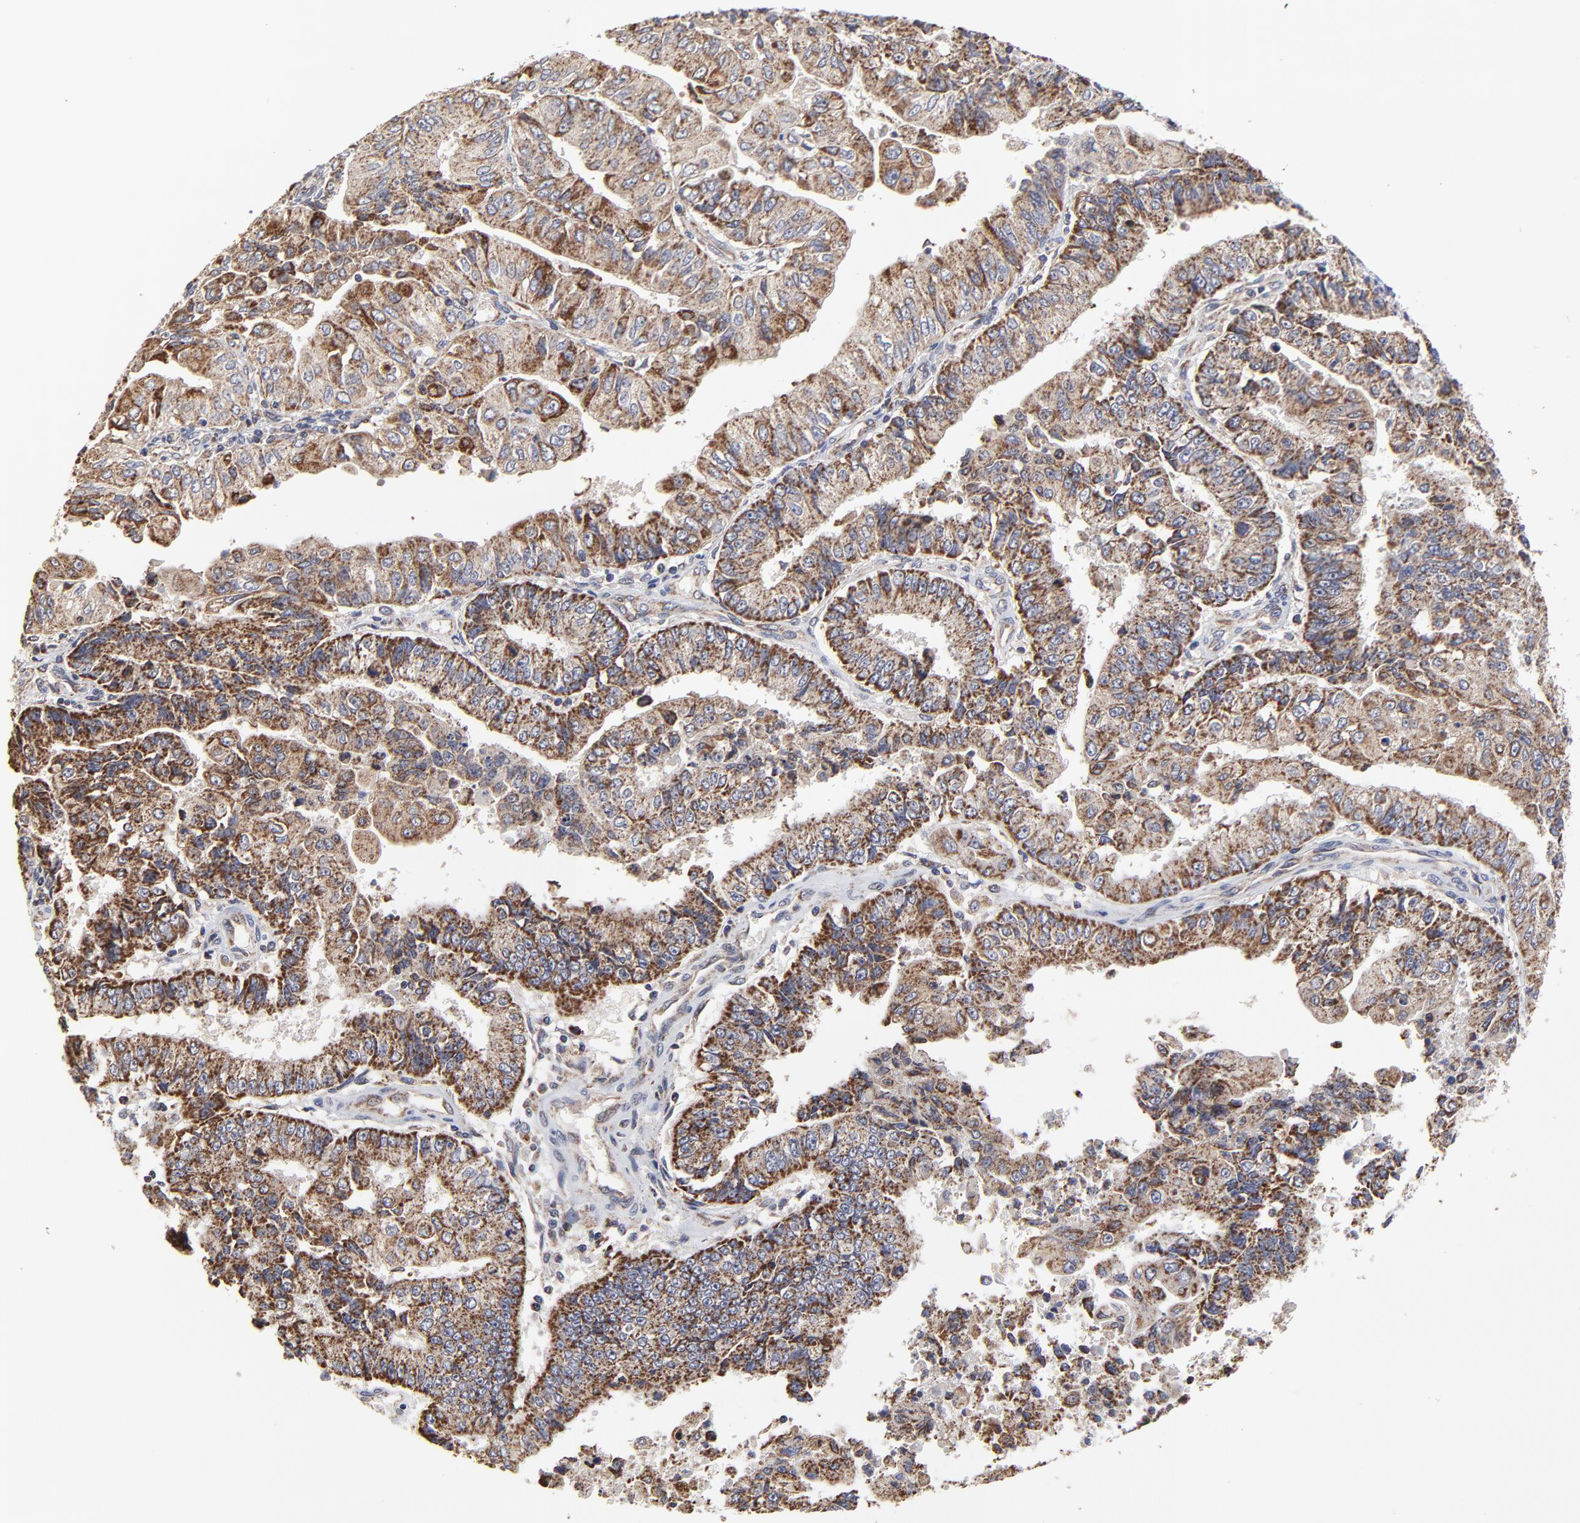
{"staining": {"intensity": "moderate", "quantity": ">75%", "location": "cytoplasmic/membranous"}, "tissue": "endometrial cancer", "cell_type": "Tumor cells", "image_type": "cancer", "snomed": [{"axis": "morphology", "description": "Adenocarcinoma, NOS"}, {"axis": "topography", "description": "Endometrium"}], "caption": "Moderate cytoplasmic/membranous staining is identified in about >75% of tumor cells in endometrial cancer (adenocarcinoma).", "gene": "ZNF550", "patient": {"sex": "female", "age": 75}}